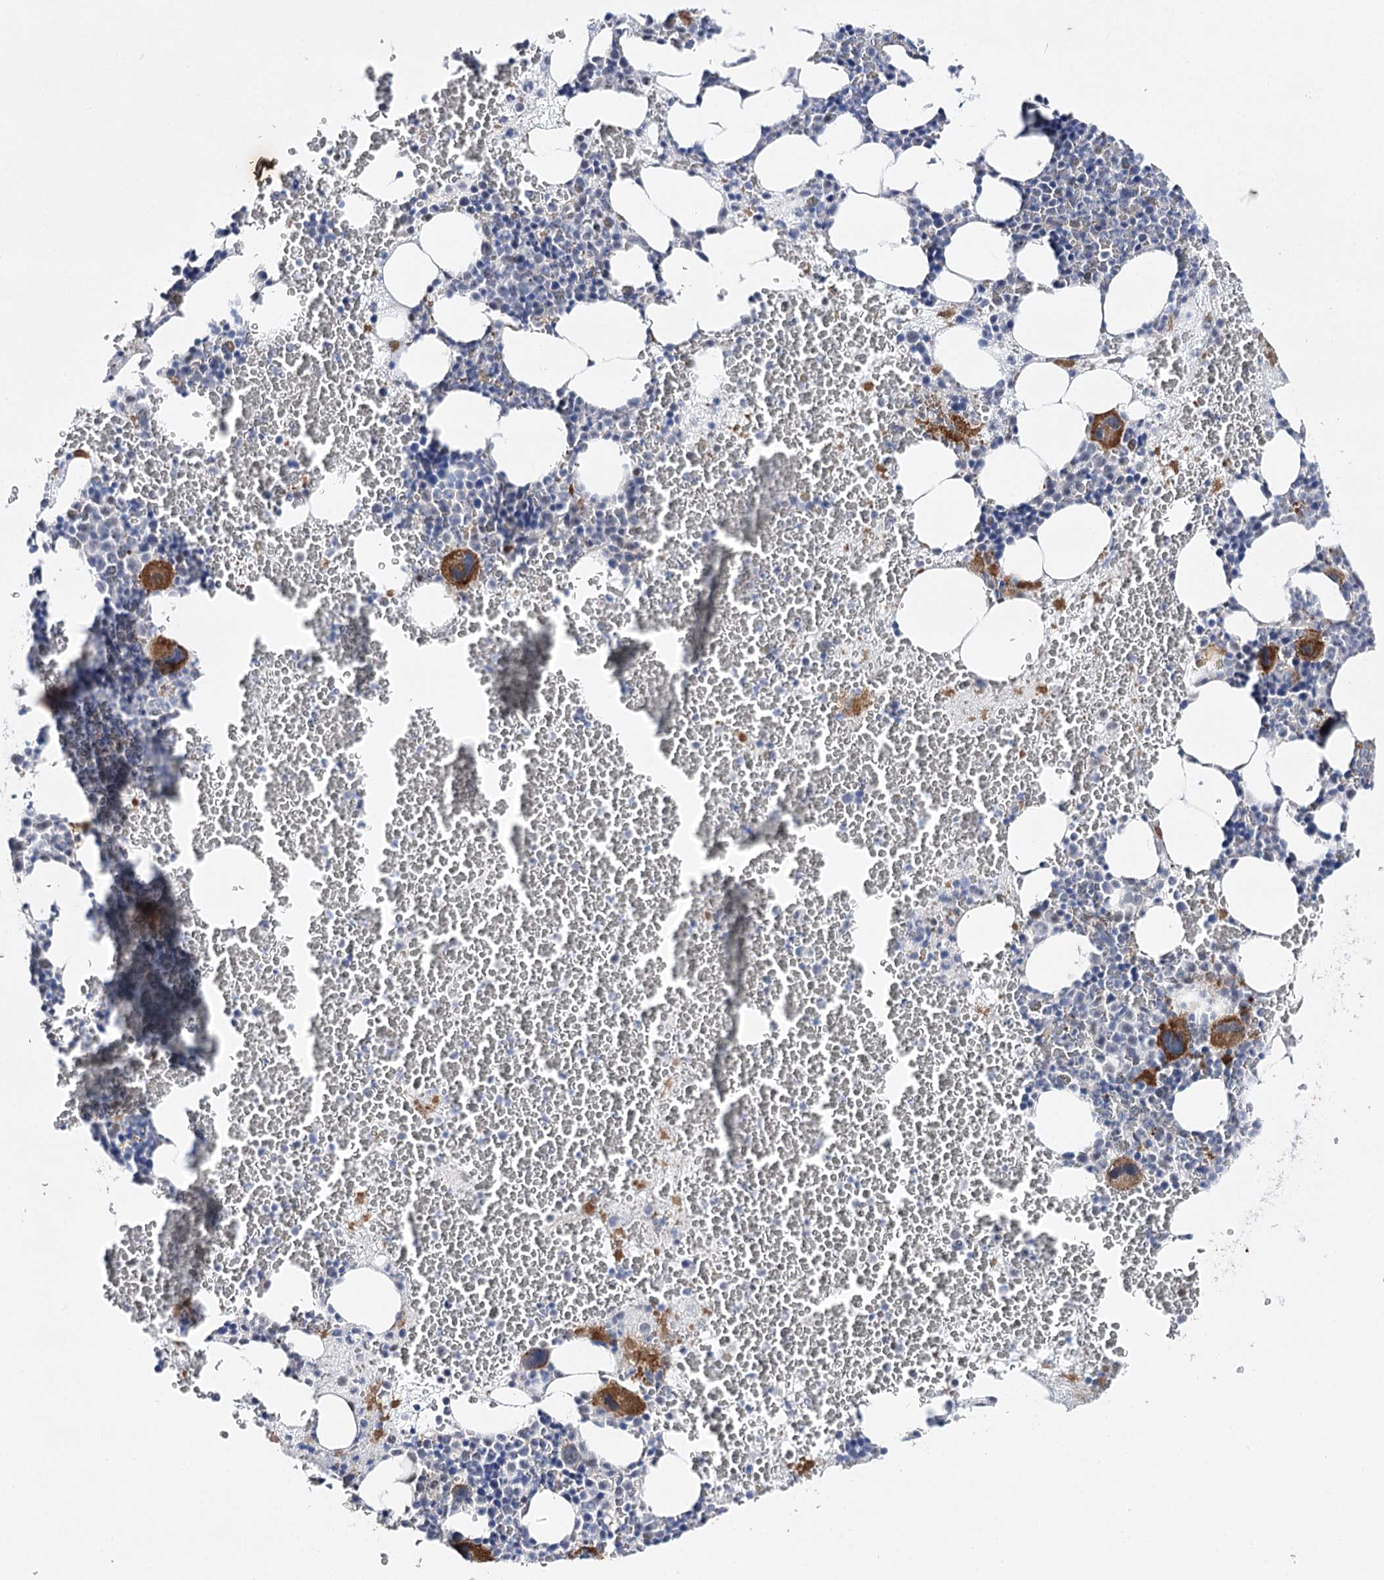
{"staining": {"intensity": "moderate", "quantity": "<25%", "location": "cytoplasmic/membranous"}, "tissue": "bone marrow", "cell_type": "Hematopoietic cells", "image_type": "normal", "snomed": [{"axis": "morphology", "description": "Normal tissue, NOS"}, {"axis": "topography", "description": "Bone marrow"}], "caption": "Bone marrow stained for a protein (brown) exhibits moderate cytoplasmic/membranous positive staining in approximately <25% of hematopoietic cells.", "gene": "AGXT2", "patient": {"sex": "male", "age": 36}}